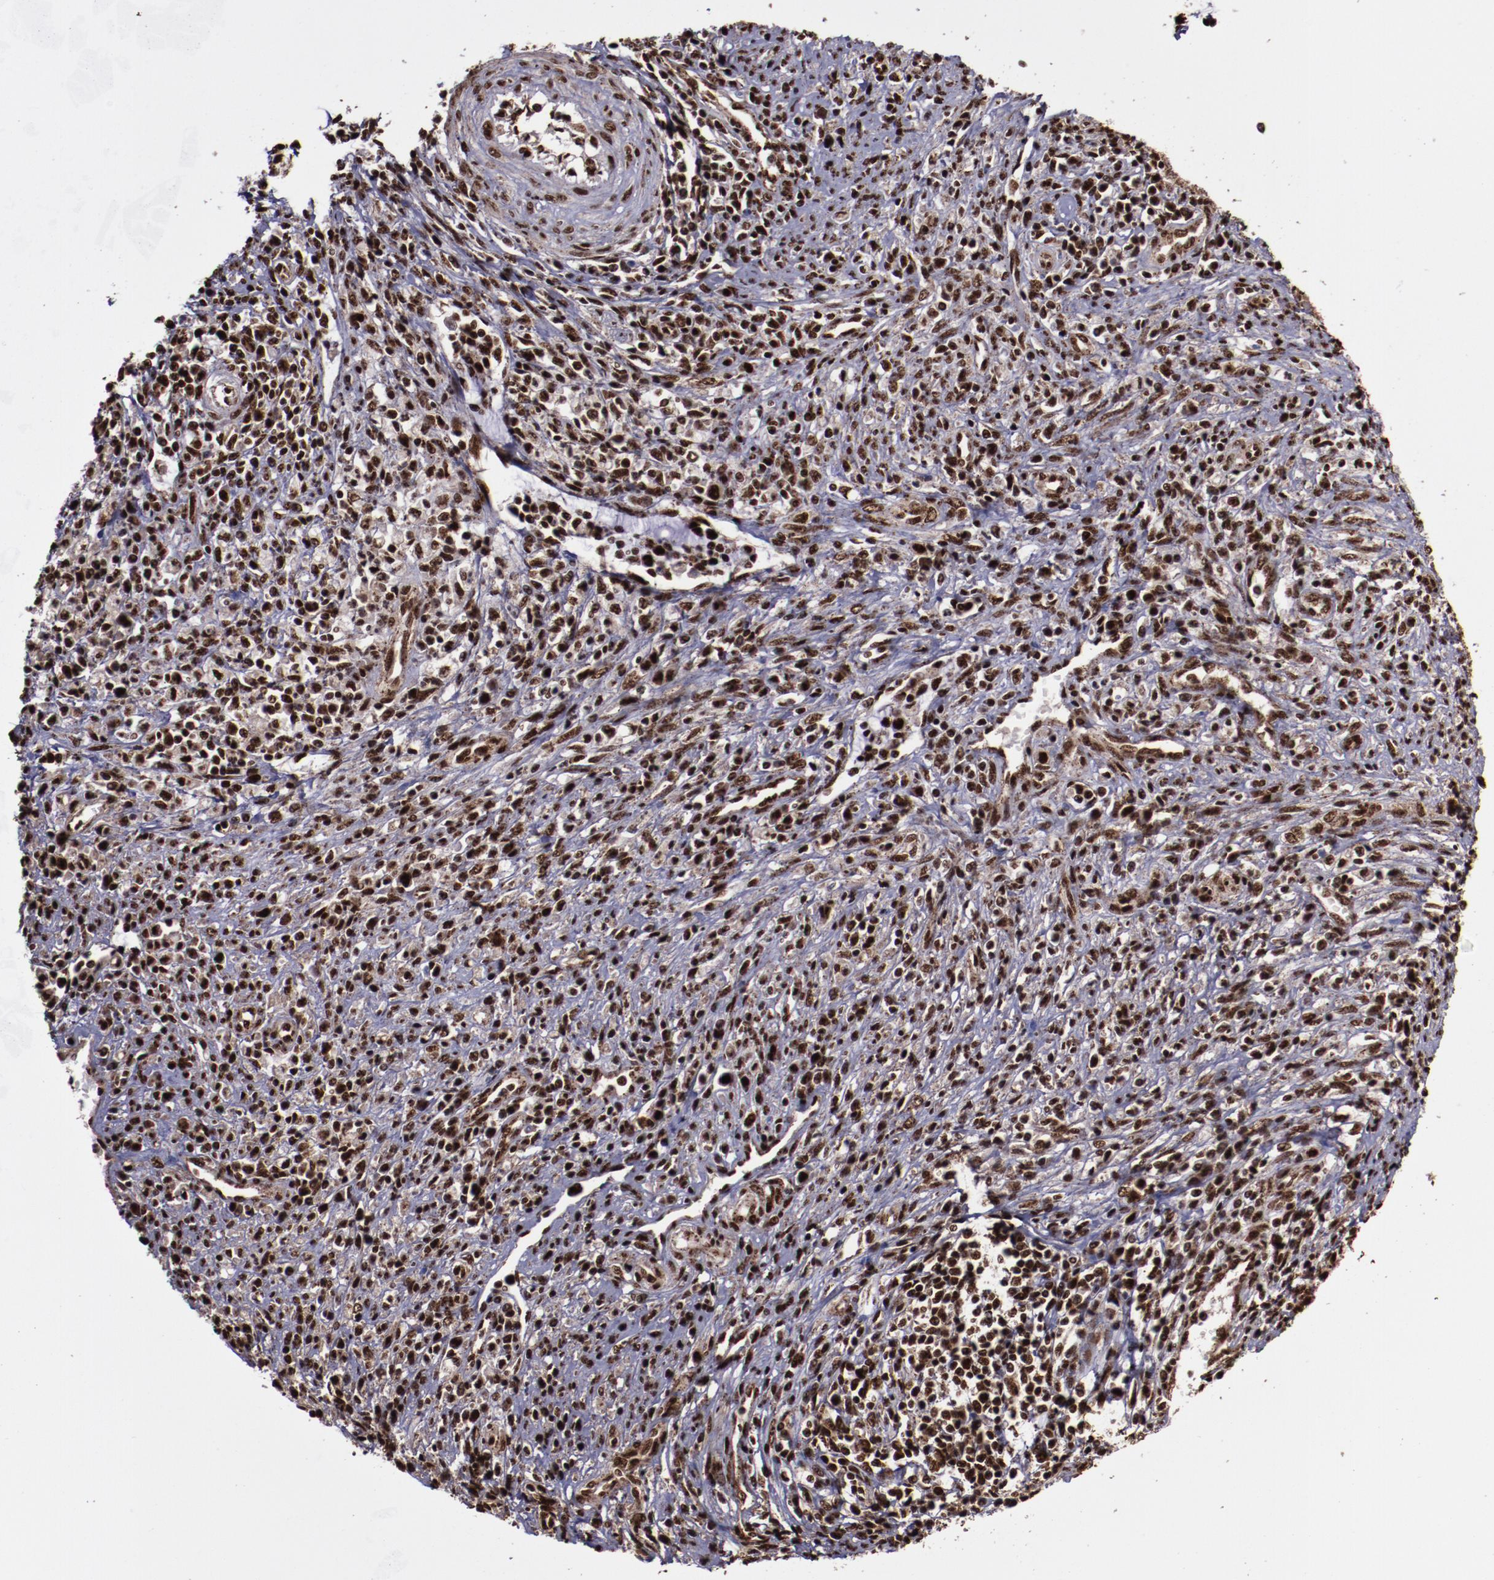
{"staining": {"intensity": "strong", "quantity": ">75%", "location": "nuclear"}, "tissue": "cervical cancer", "cell_type": "Tumor cells", "image_type": "cancer", "snomed": [{"axis": "morphology", "description": "Adenocarcinoma, NOS"}, {"axis": "topography", "description": "Cervix"}], "caption": "DAB (3,3'-diaminobenzidine) immunohistochemical staining of human cervical cancer (adenocarcinoma) displays strong nuclear protein positivity in approximately >75% of tumor cells. Nuclei are stained in blue.", "gene": "SNW1", "patient": {"sex": "female", "age": 36}}